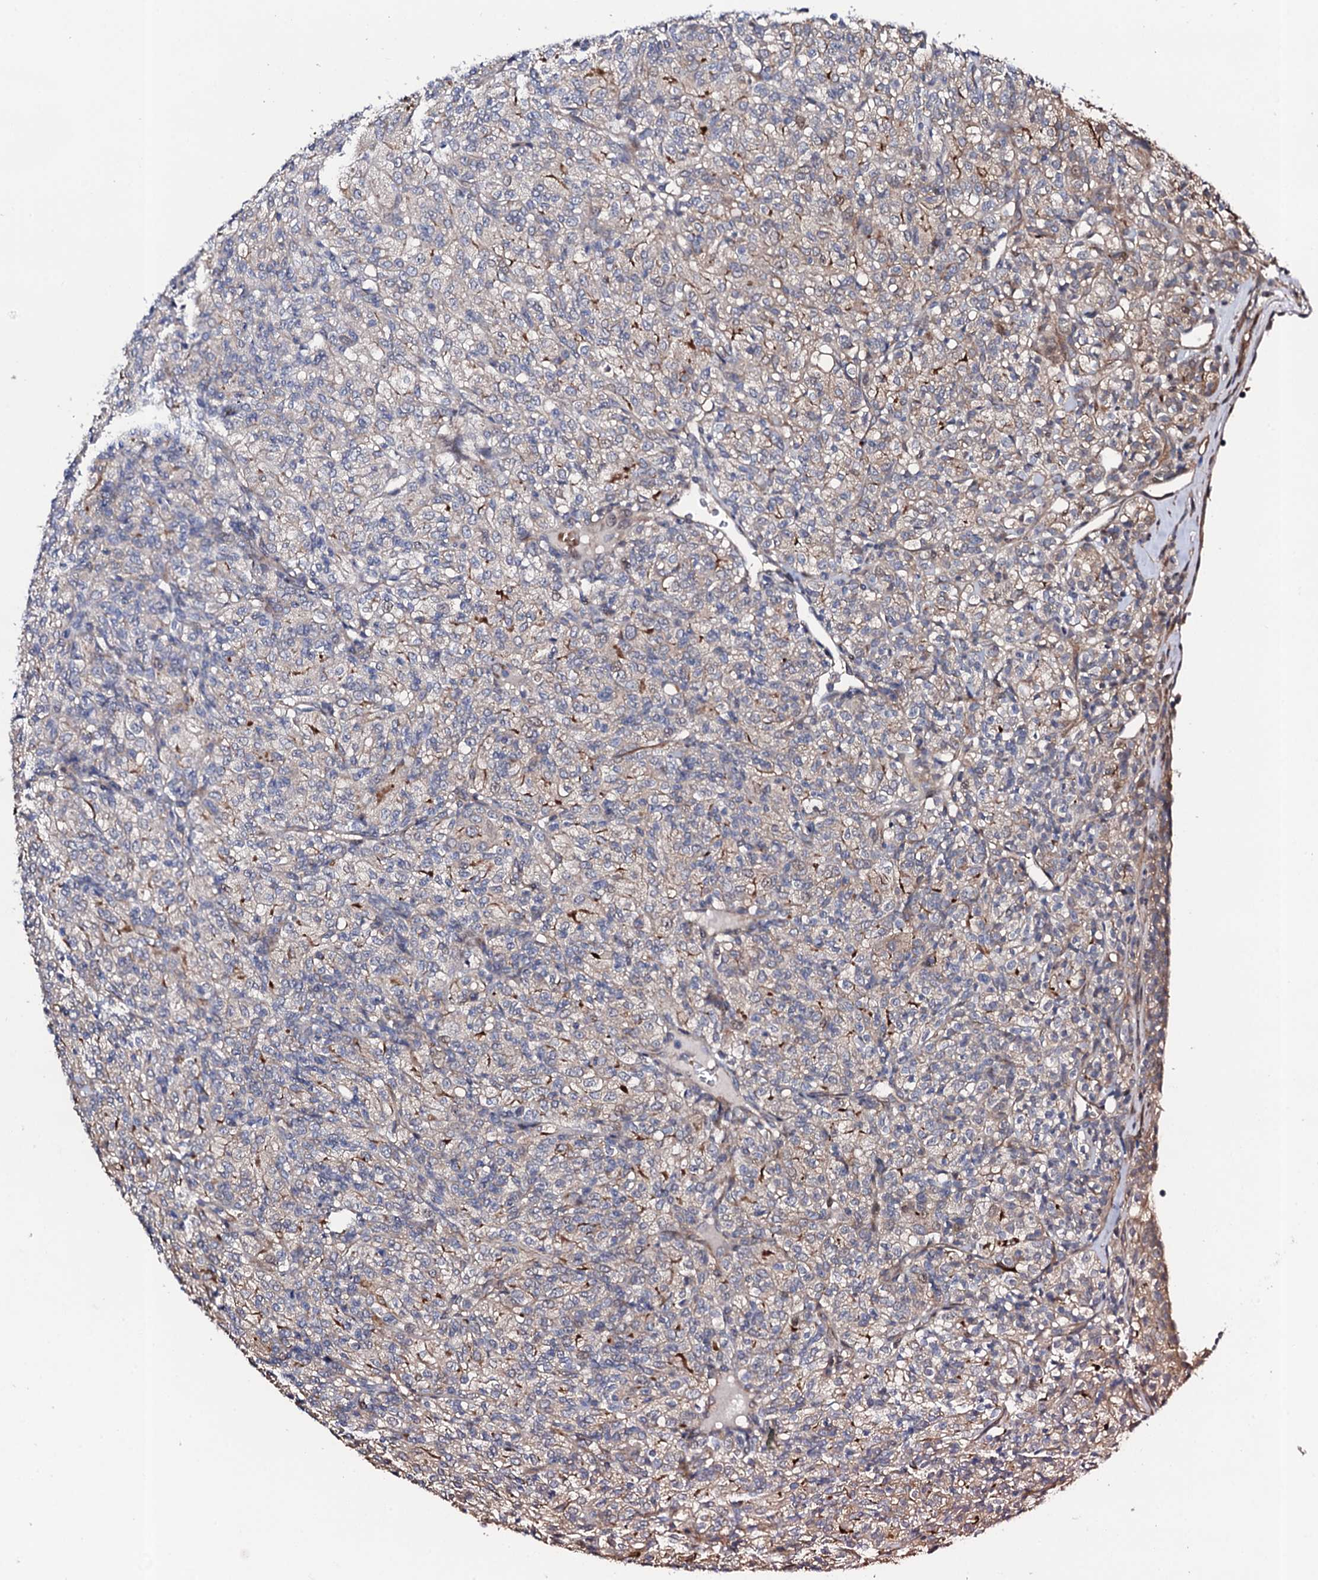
{"staining": {"intensity": "moderate", "quantity": "<25%", "location": "cytoplasmic/membranous"}, "tissue": "renal cancer", "cell_type": "Tumor cells", "image_type": "cancer", "snomed": [{"axis": "morphology", "description": "Adenocarcinoma, NOS"}, {"axis": "topography", "description": "Kidney"}], "caption": "Protein staining exhibits moderate cytoplasmic/membranous staining in approximately <25% of tumor cells in renal cancer.", "gene": "CIAO2A", "patient": {"sex": "male", "age": 77}}